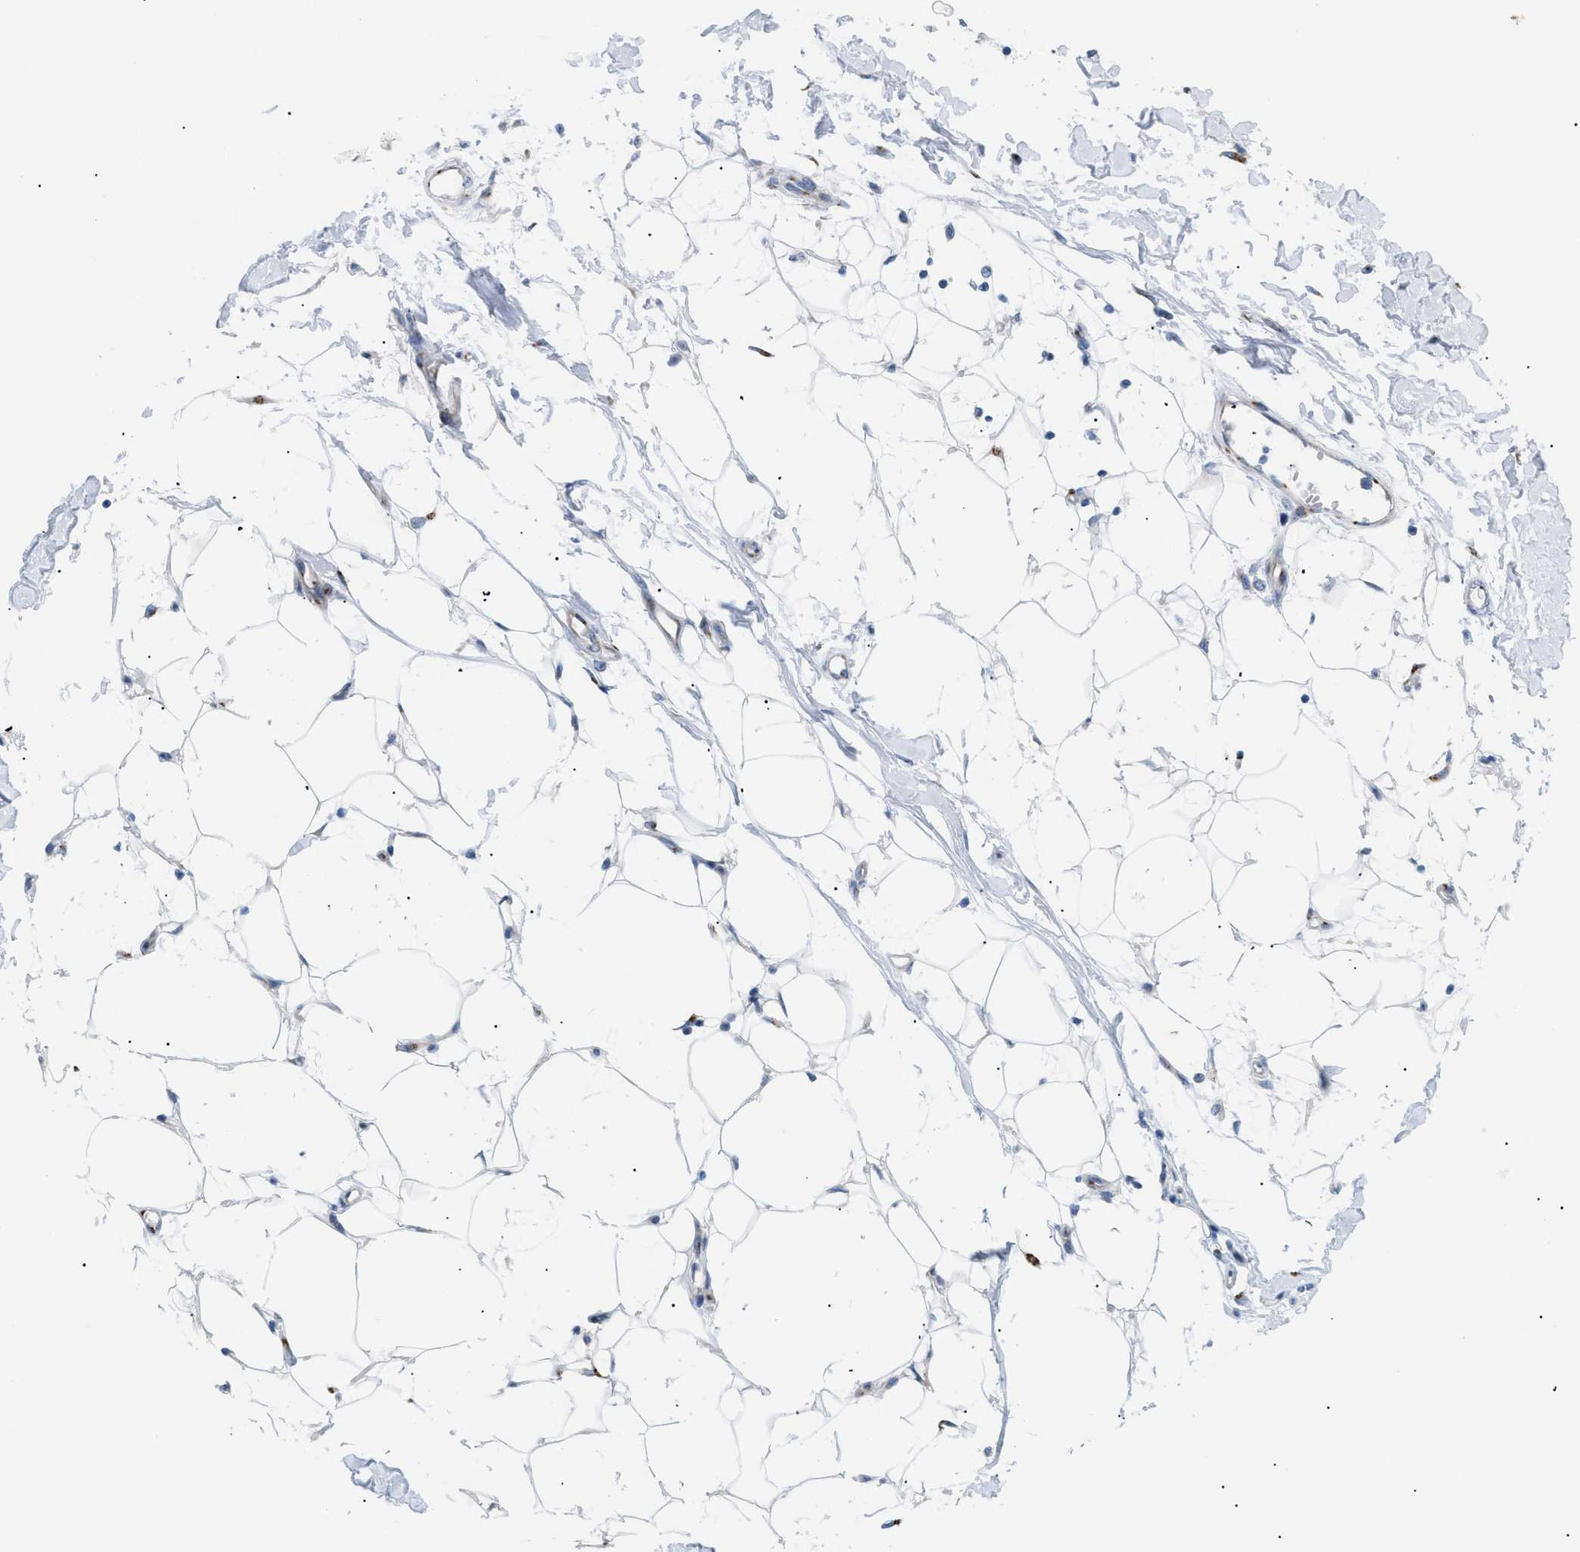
{"staining": {"intensity": "moderate", "quantity": ">75%", "location": "cytoplasmic/membranous"}, "tissue": "adipose tissue", "cell_type": "Adipocytes", "image_type": "normal", "snomed": [{"axis": "morphology", "description": "Normal tissue, NOS"}, {"axis": "morphology", "description": "Squamous cell carcinoma, NOS"}, {"axis": "topography", "description": "Skin"}, {"axis": "topography", "description": "Peripheral nerve tissue"}], "caption": "About >75% of adipocytes in normal human adipose tissue exhibit moderate cytoplasmic/membranous protein expression as visualized by brown immunohistochemical staining.", "gene": "TMEM17", "patient": {"sex": "male", "age": 83}}